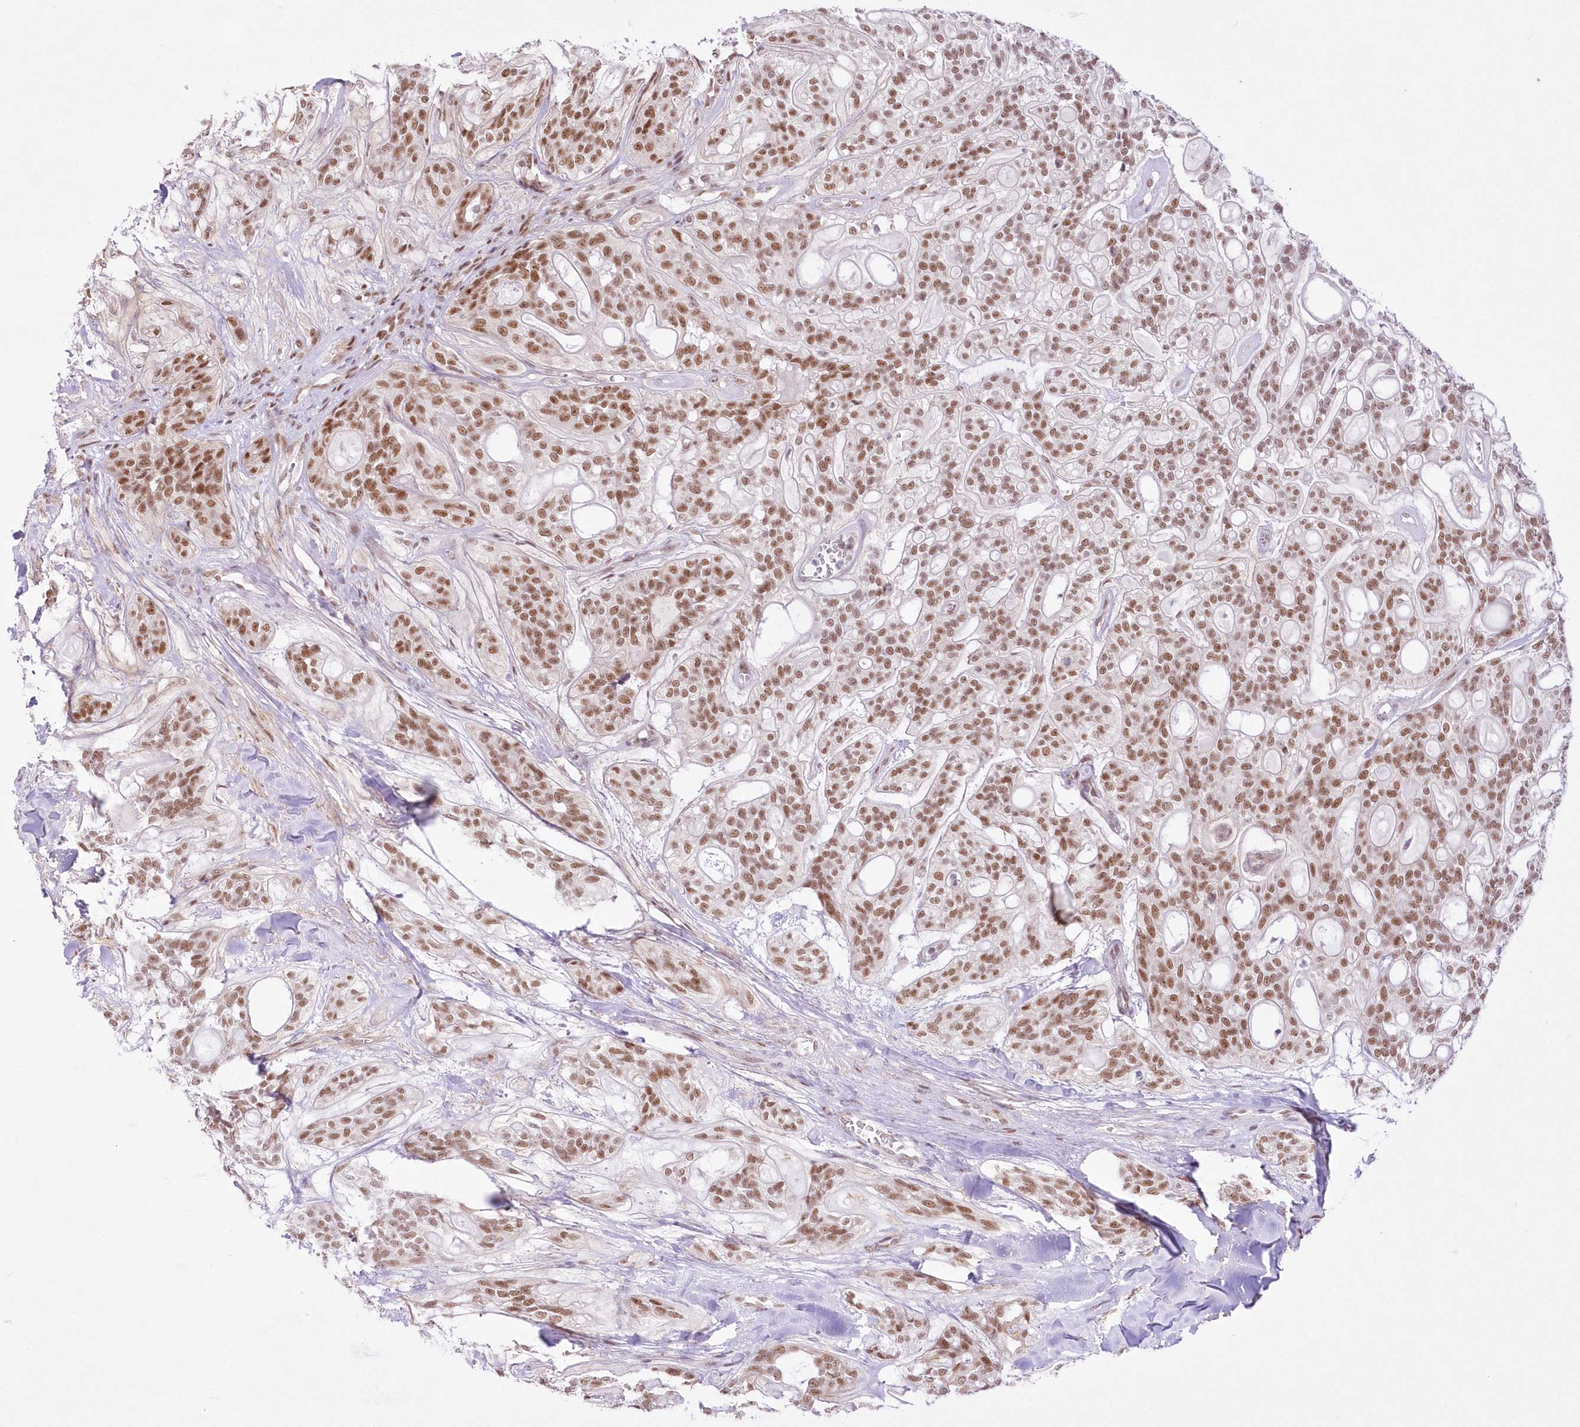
{"staining": {"intensity": "moderate", "quantity": ">75%", "location": "nuclear"}, "tissue": "head and neck cancer", "cell_type": "Tumor cells", "image_type": "cancer", "snomed": [{"axis": "morphology", "description": "Adenocarcinoma, NOS"}, {"axis": "topography", "description": "Head-Neck"}], "caption": "Immunohistochemical staining of adenocarcinoma (head and neck) exhibits moderate nuclear protein positivity in approximately >75% of tumor cells. (Stains: DAB in brown, nuclei in blue, Microscopy: brightfield microscopy at high magnification).", "gene": "NSUN2", "patient": {"sex": "male", "age": 66}}